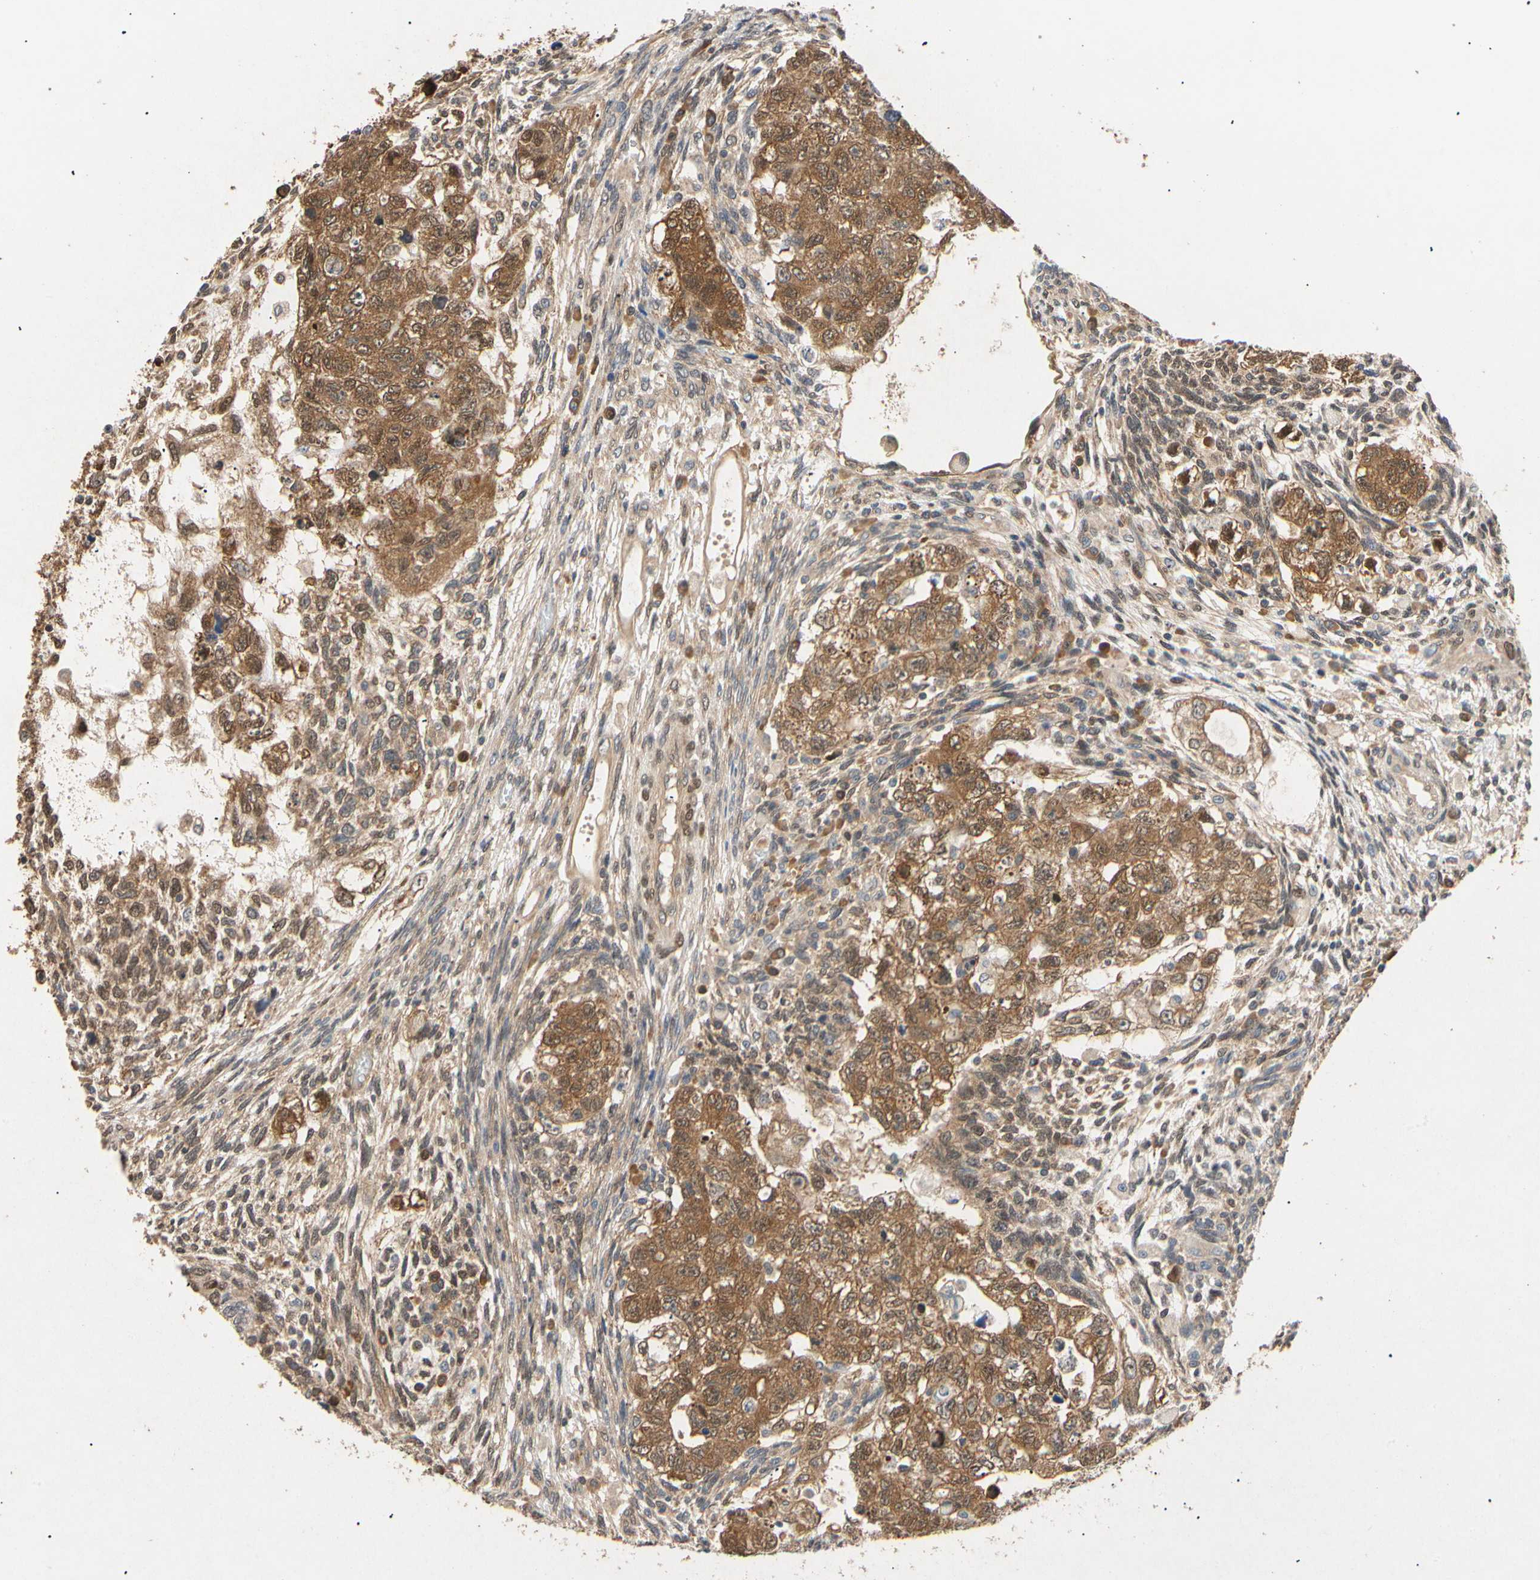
{"staining": {"intensity": "moderate", "quantity": ">75%", "location": "cytoplasmic/membranous"}, "tissue": "testis cancer", "cell_type": "Tumor cells", "image_type": "cancer", "snomed": [{"axis": "morphology", "description": "Normal tissue, NOS"}, {"axis": "morphology", "description": "Carcinoma, Embryonal, NOS"}, {"axis": "topography", "description": "Testis"}], "caption": "About >75% of tumor cells in human testis cancer (embryonal carcinoma) demonstrate moderate cytoplasmic/membranous protein positivity as visualized by brown immunohistochemical staining.", "gene": "EIF1AX", "patient": {"sex": "male", "age": 36}}